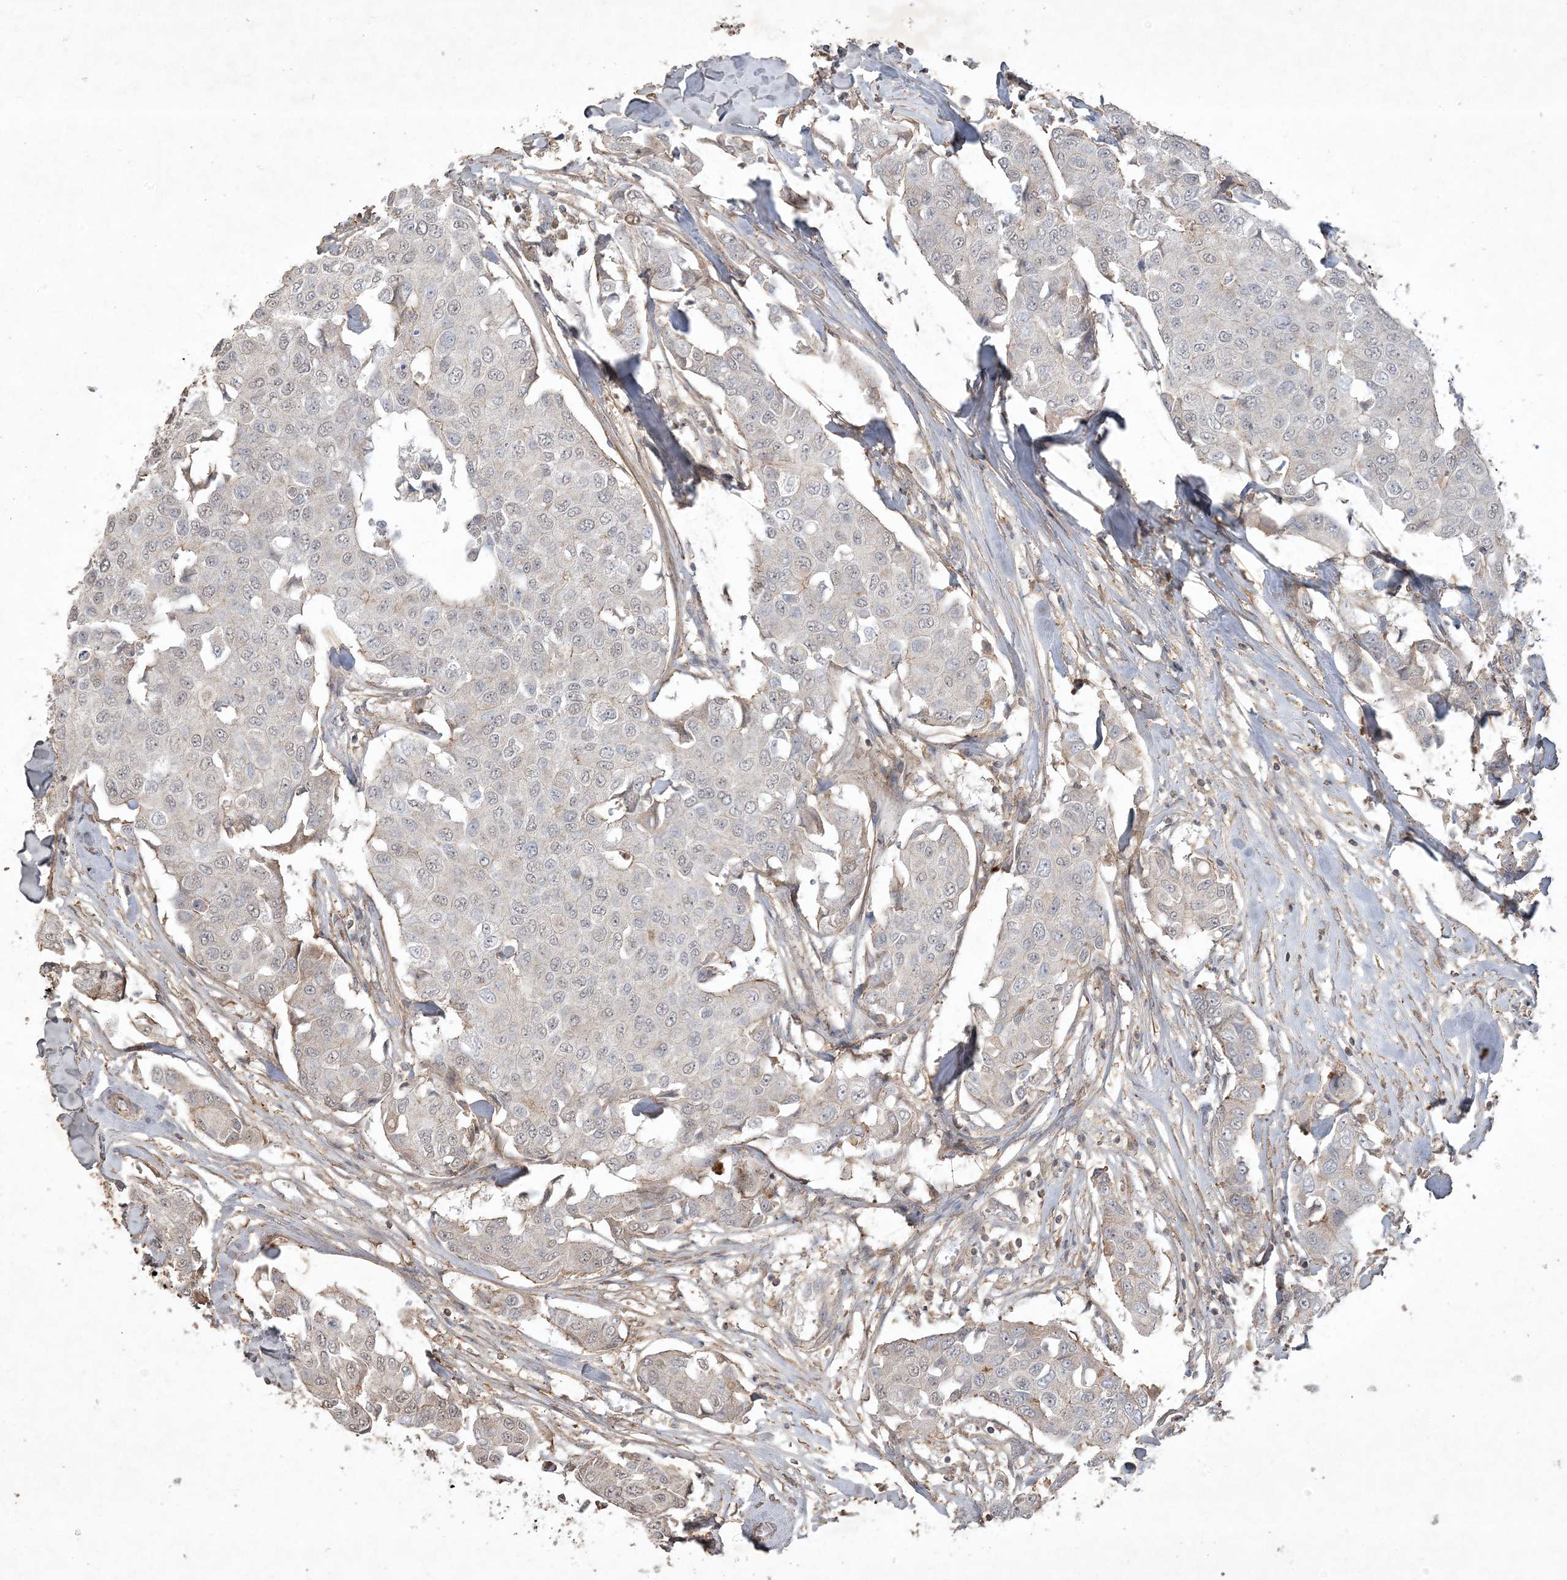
{"staining": {"intensity": "negative", "quantity": "none", "location": "none"}, "tissue": "breast cancer", "cell_type": "Tumor cells", "image_type": "cancer", "snomed": [{"axis": "morphology", "description": "Duct carcinoma"}, {"axis": "topography", "description": "Breast"}], "caption": "Tumor cells are negative for protein expression in human breast cancer (infiltrating ductal carcinoma).", "gene": "PRRT3", "patient": {"sex": "female", "age": 80}}